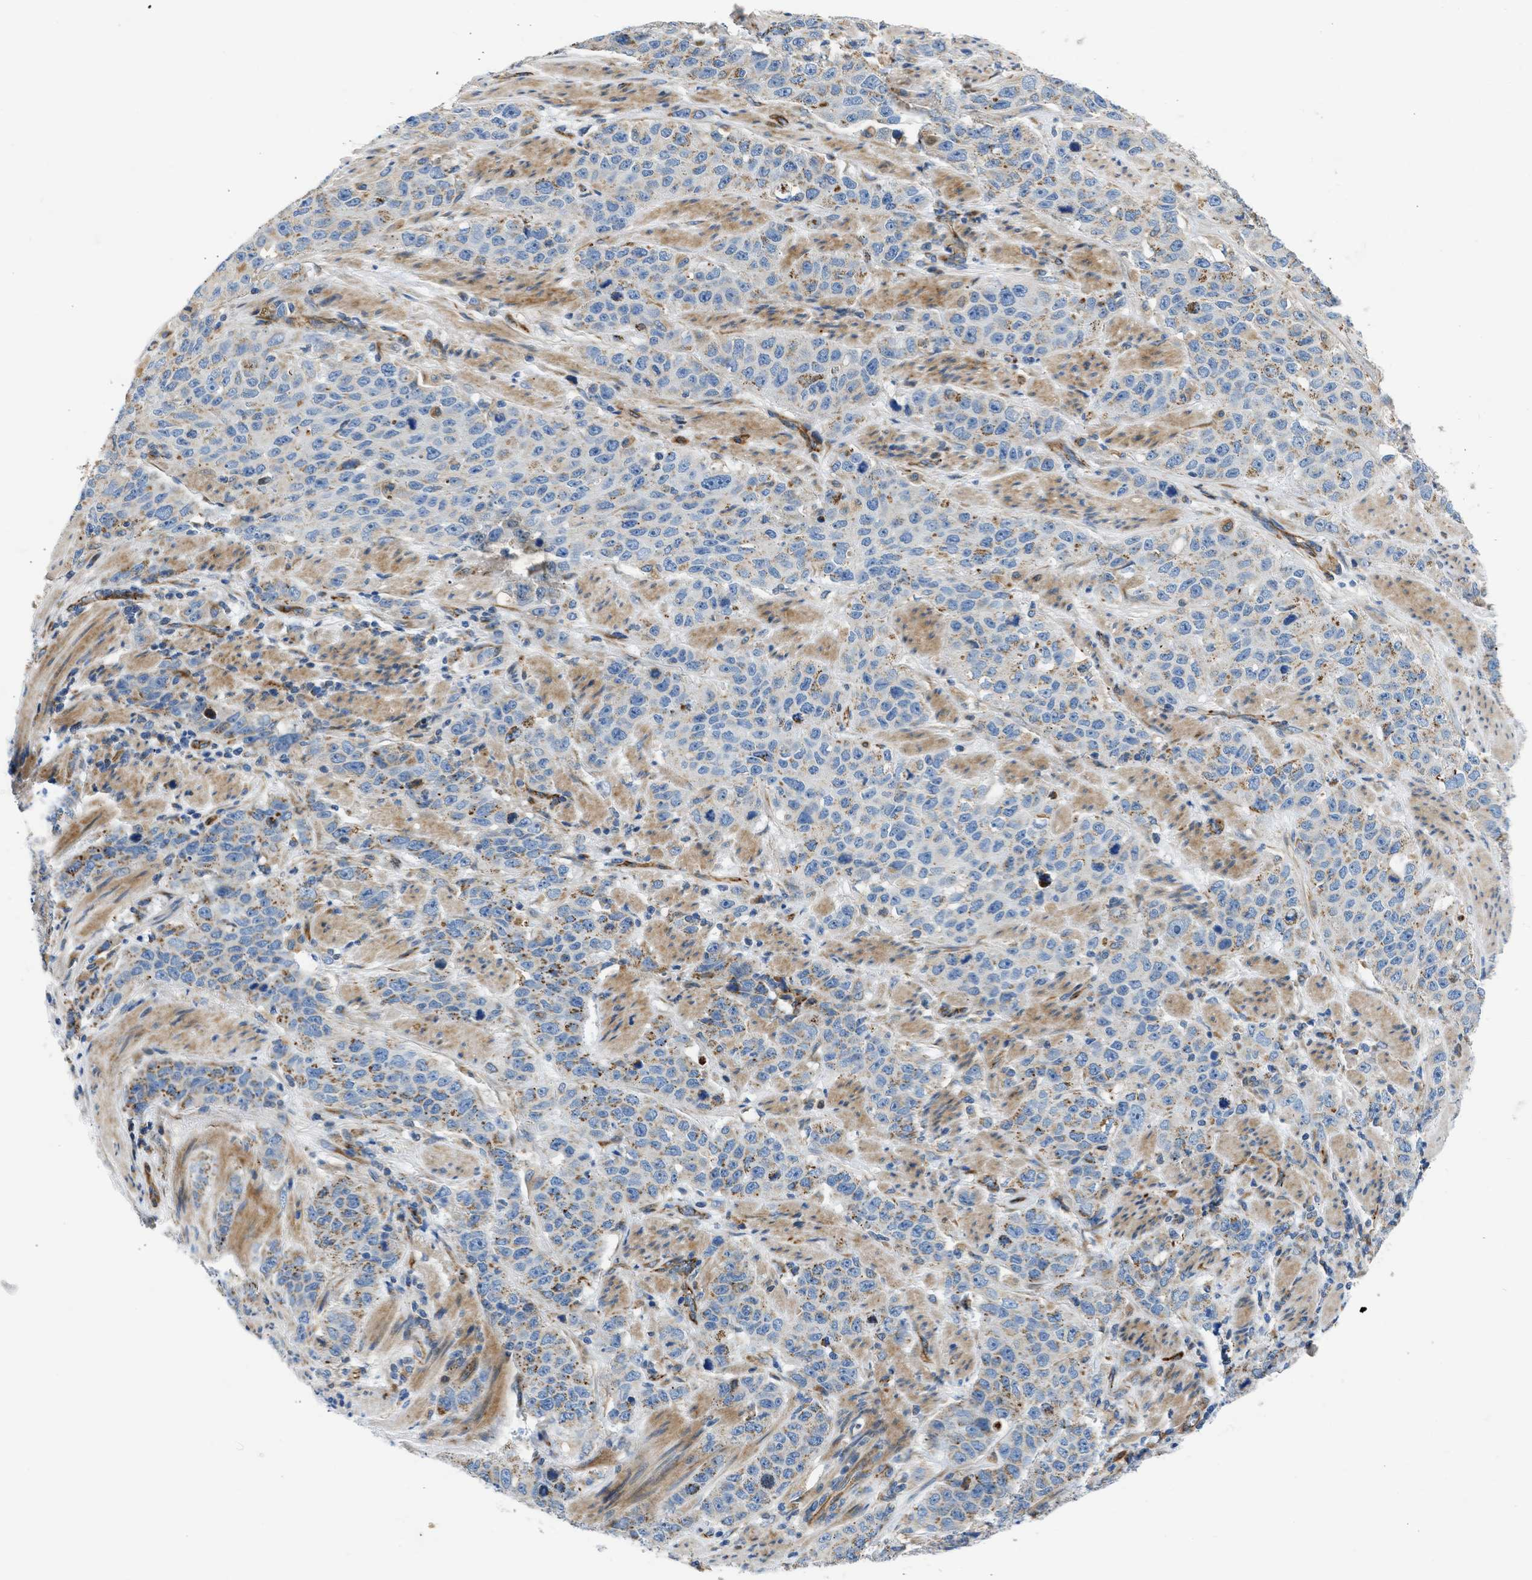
{"staining": {"intensity": "moderate", "quantity": "25%-75%", "location": "cytoplasmic/membranous"}, "tissue": "stomach cancer", "cell_type": "Tumor cells", "image_type": "cancer", "snomed": [{"axis": "morphology", "description": "Adenocarcinoma, NOS"}, {"axis": "topography", "description": "Stomach"}], "caption": "A brown stain highlights moderate cytoplasmic/membranous staining of a protein in human stomach cancer tumor cells. The staining was performed using DAB (3,3'-diaminobenzidine) to visualize the protein expression in brown, while the nuclei were stained in blue with hematoxylin (Magnification: 20x).", "gene": "ULK4", "patient": {"sex": "male", "age": 48}}